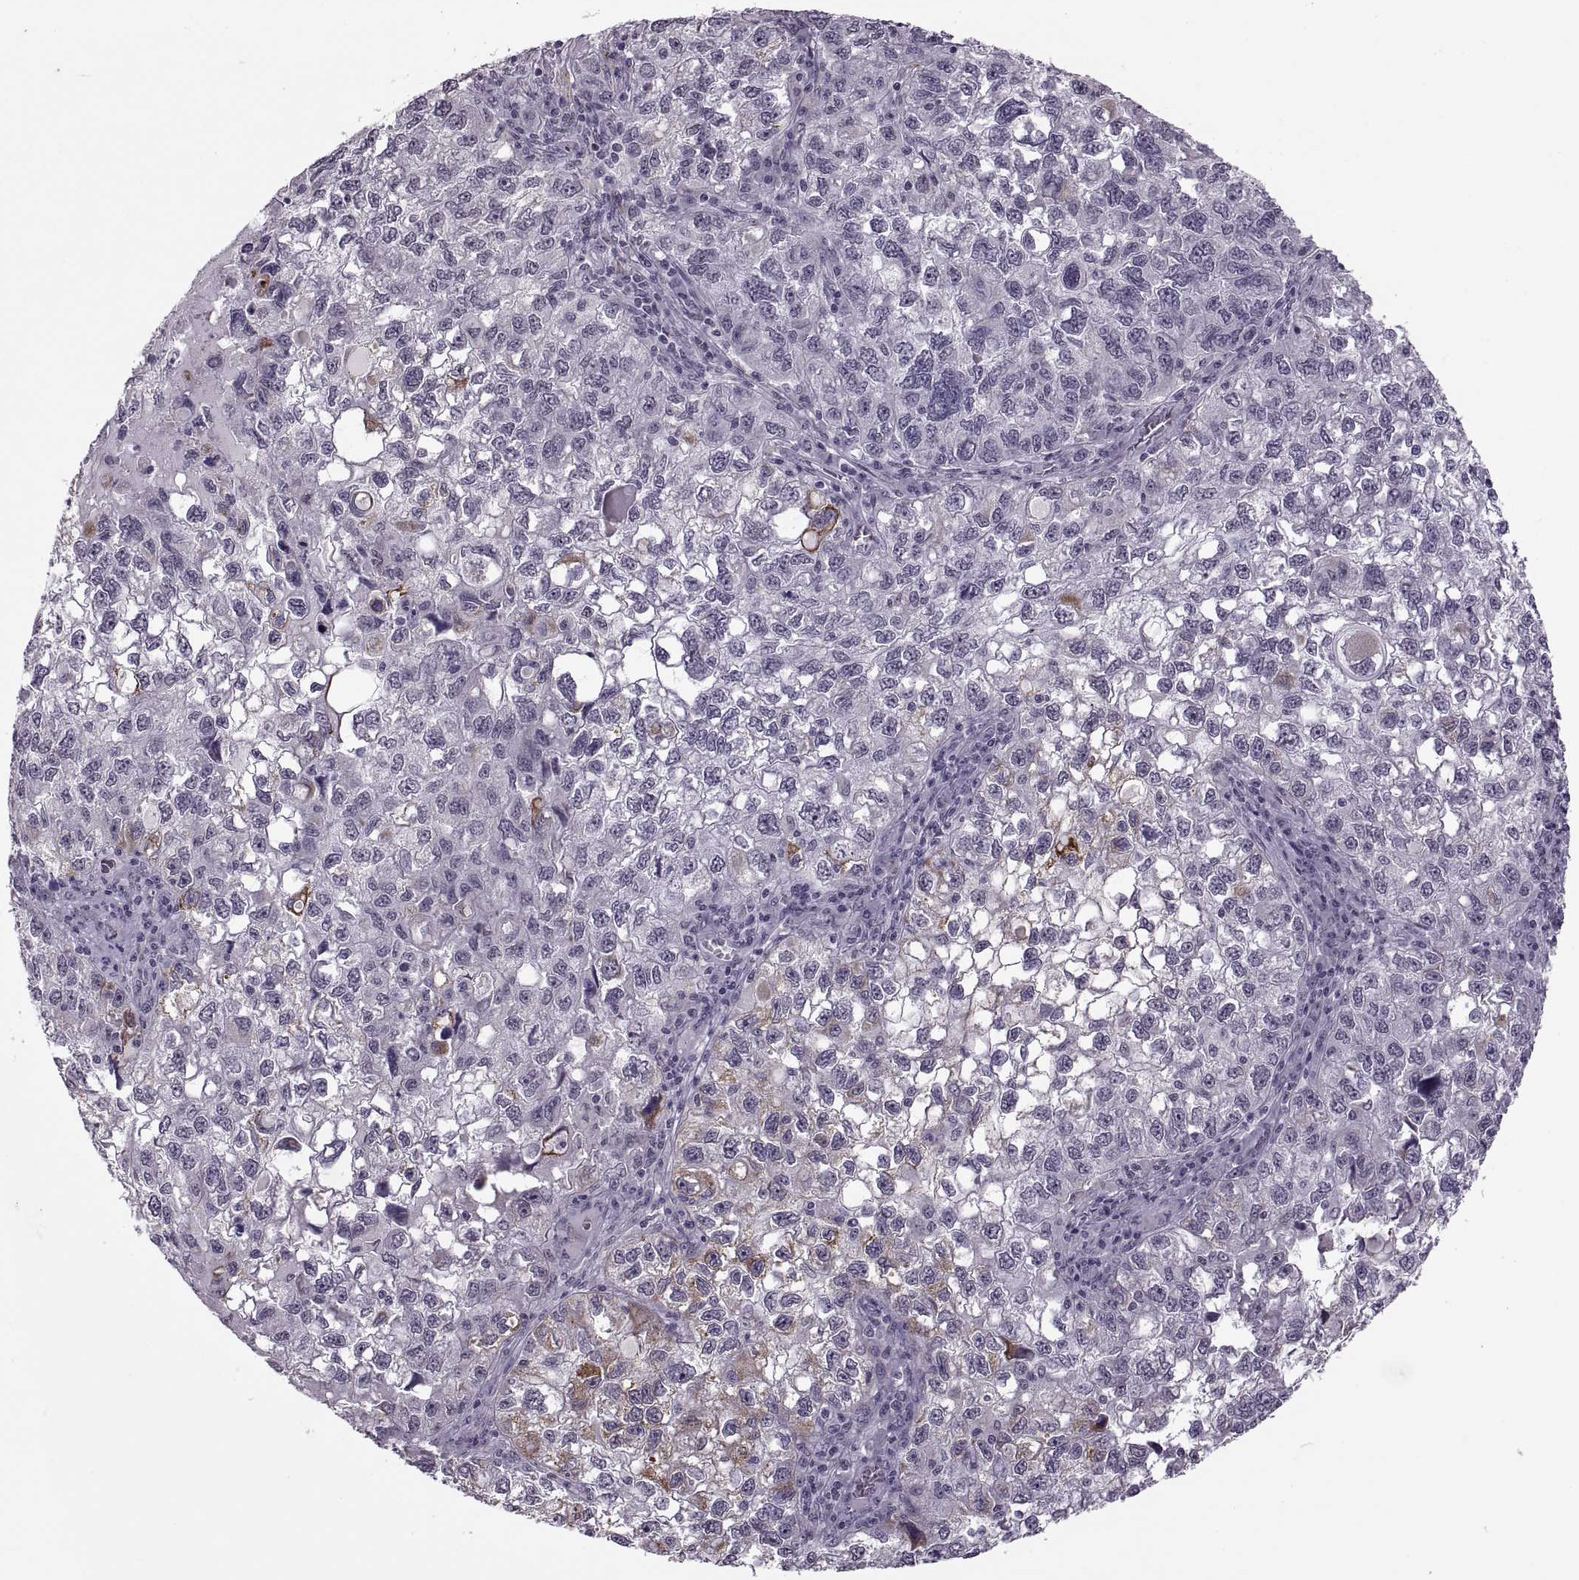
{"staining": {"intensity": "negative", "quantity": "none", "location": "none"}, "tissue": "cervical cancer", "cell_type": "Tumor cells", "image_type": "cancer", "snomed": [{"axis": "morphology", "description": "Squamous cell carcinoma, NOS"}, {"axis": "topography", "description": "Cervix"}], "caption": "The photomicrograph shows no significant expression in tumor cells of cervical squamous cell carcinoma.", "gene": "OTP", "patient": {"sex": "female", "age": 55}}